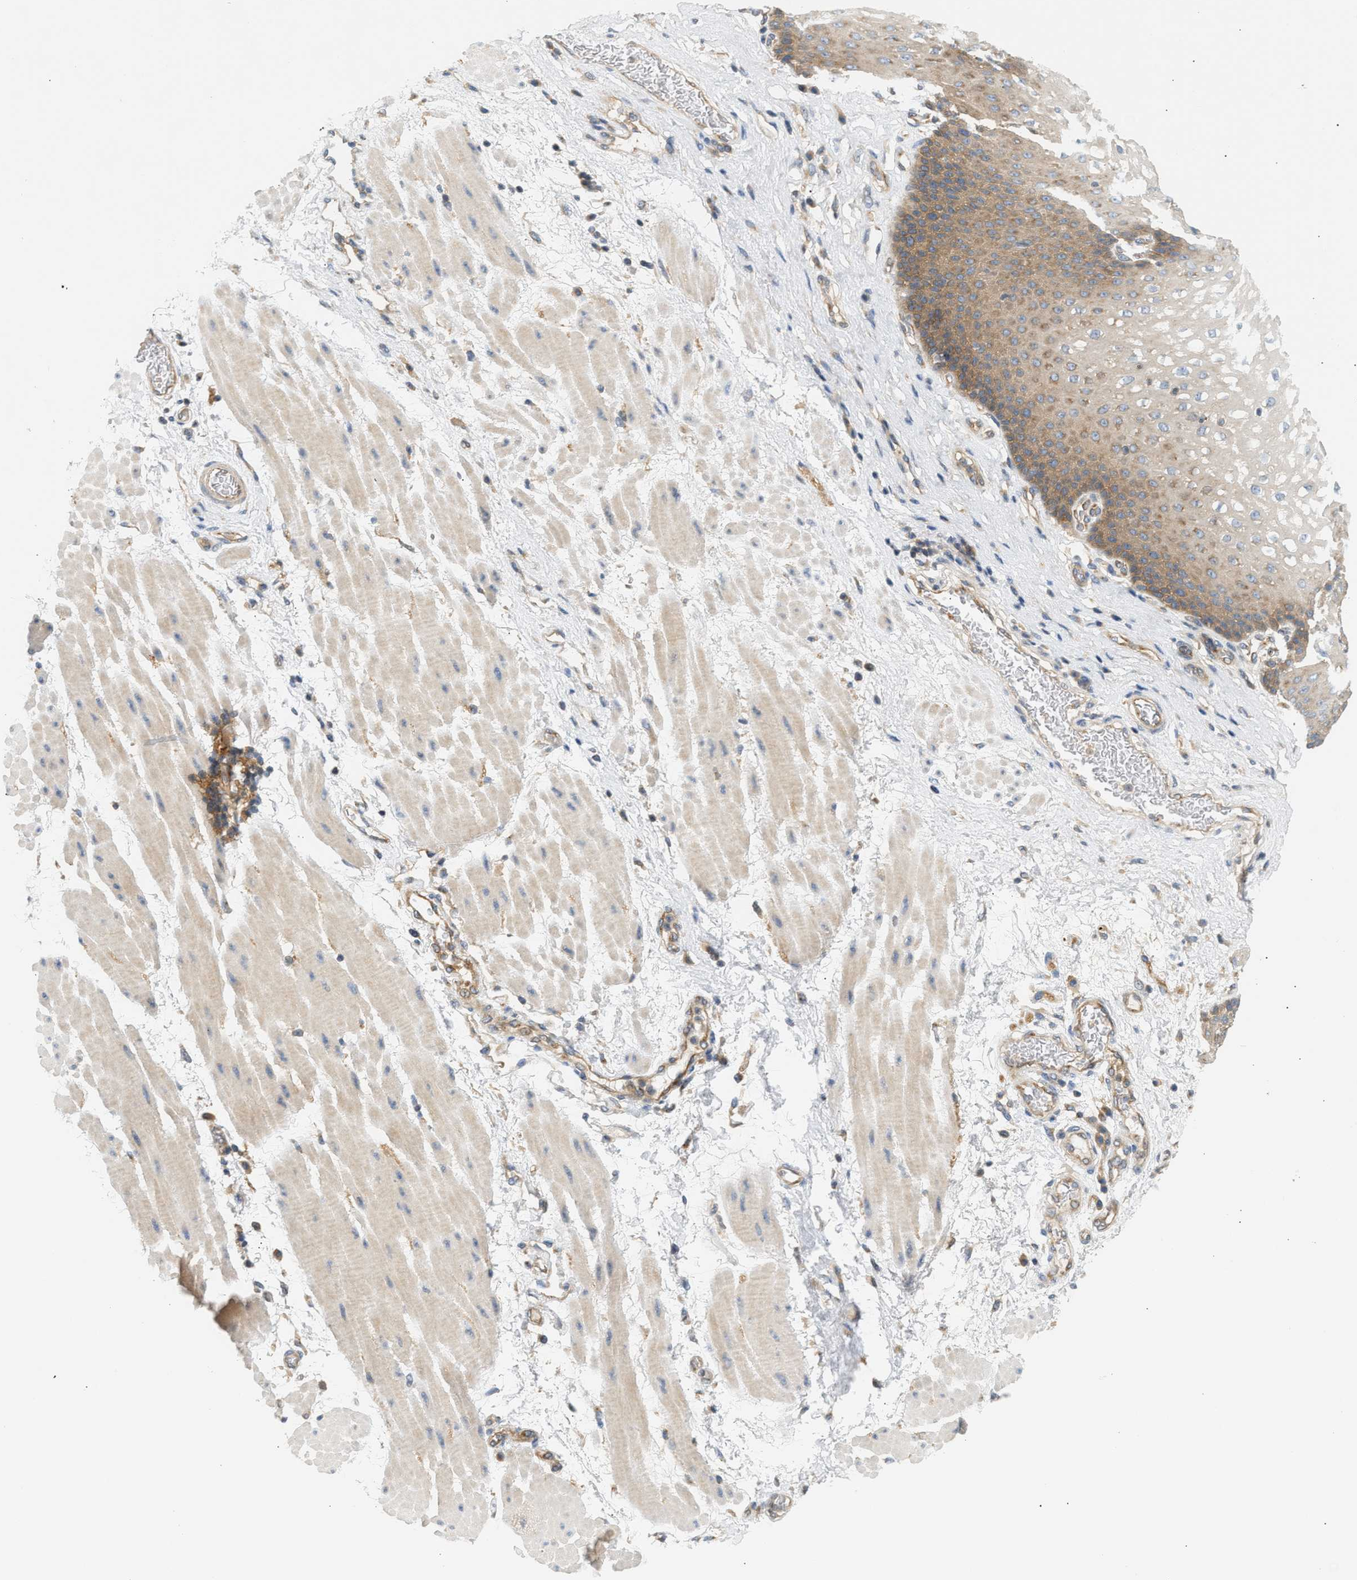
{"staining": {"intensity": "moderate", "quantity": ">75%", "location": "cytoplasmic/membranous"}, "tissue": "esophagus", "cell_type": "Squamous epithelial cells", "image_type": "normal", "snomed": [{"axis": "morphology", "description": "Normal tissue, NOS"}, {"axis": "topography", "description": "Esophagus"}], "caption": "Squamous epithelial cells exhibit medium levels of moderate cytoplasmic/membranous positivity in approximately >75% of cells in unremarkable esophagus.", "gene": "PAFAH1B1", "patient": {"sex": "male", "age": 48}}